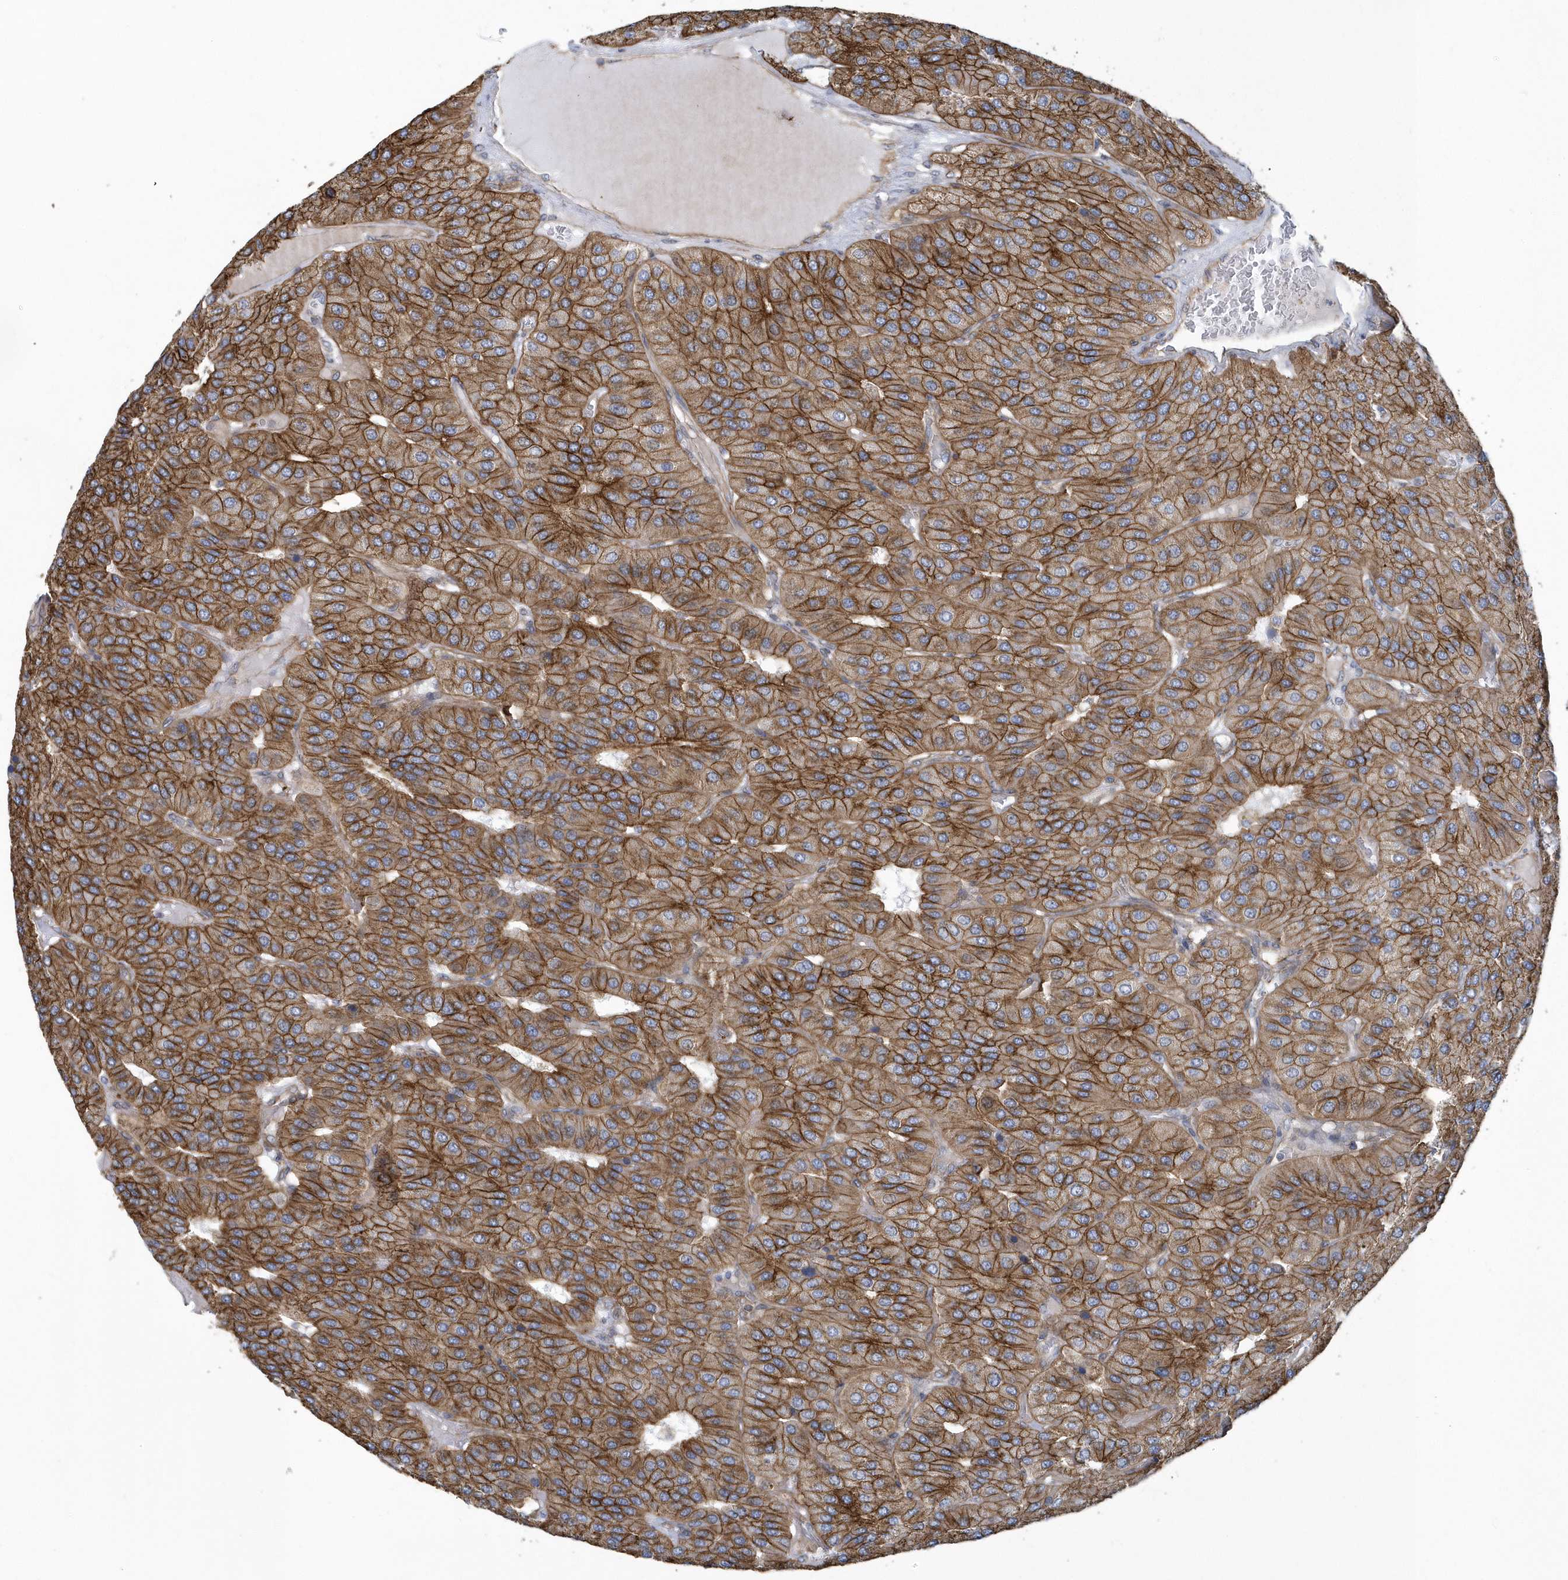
{"staining": {"intensity": "moderate", "quantity": ">75%", "location": "cytoplasmic/membranous"}, "tissue": "parathyroid gland", "cell_type": "Glandular cells", "image_type": "normal", "snomed": [{"axis": "morphology", "description": "Normal tissue, NOS"}, {"axis": "morphology", "description": "Adenoma, NOS"}, {"axis": "topography", "description": "Parathyroid gland"}], "caption": "Parathyroid gland stained with DAB IHC demonstrates medium levels of moderate cytoplasmic/membranous expression in approximately >75% of glandular cells. (brown staining indicates protein expression, while blue staining denotes nuclei).", "gene": "ARAP2", "patient": {"sex": "female", "age": 86}}